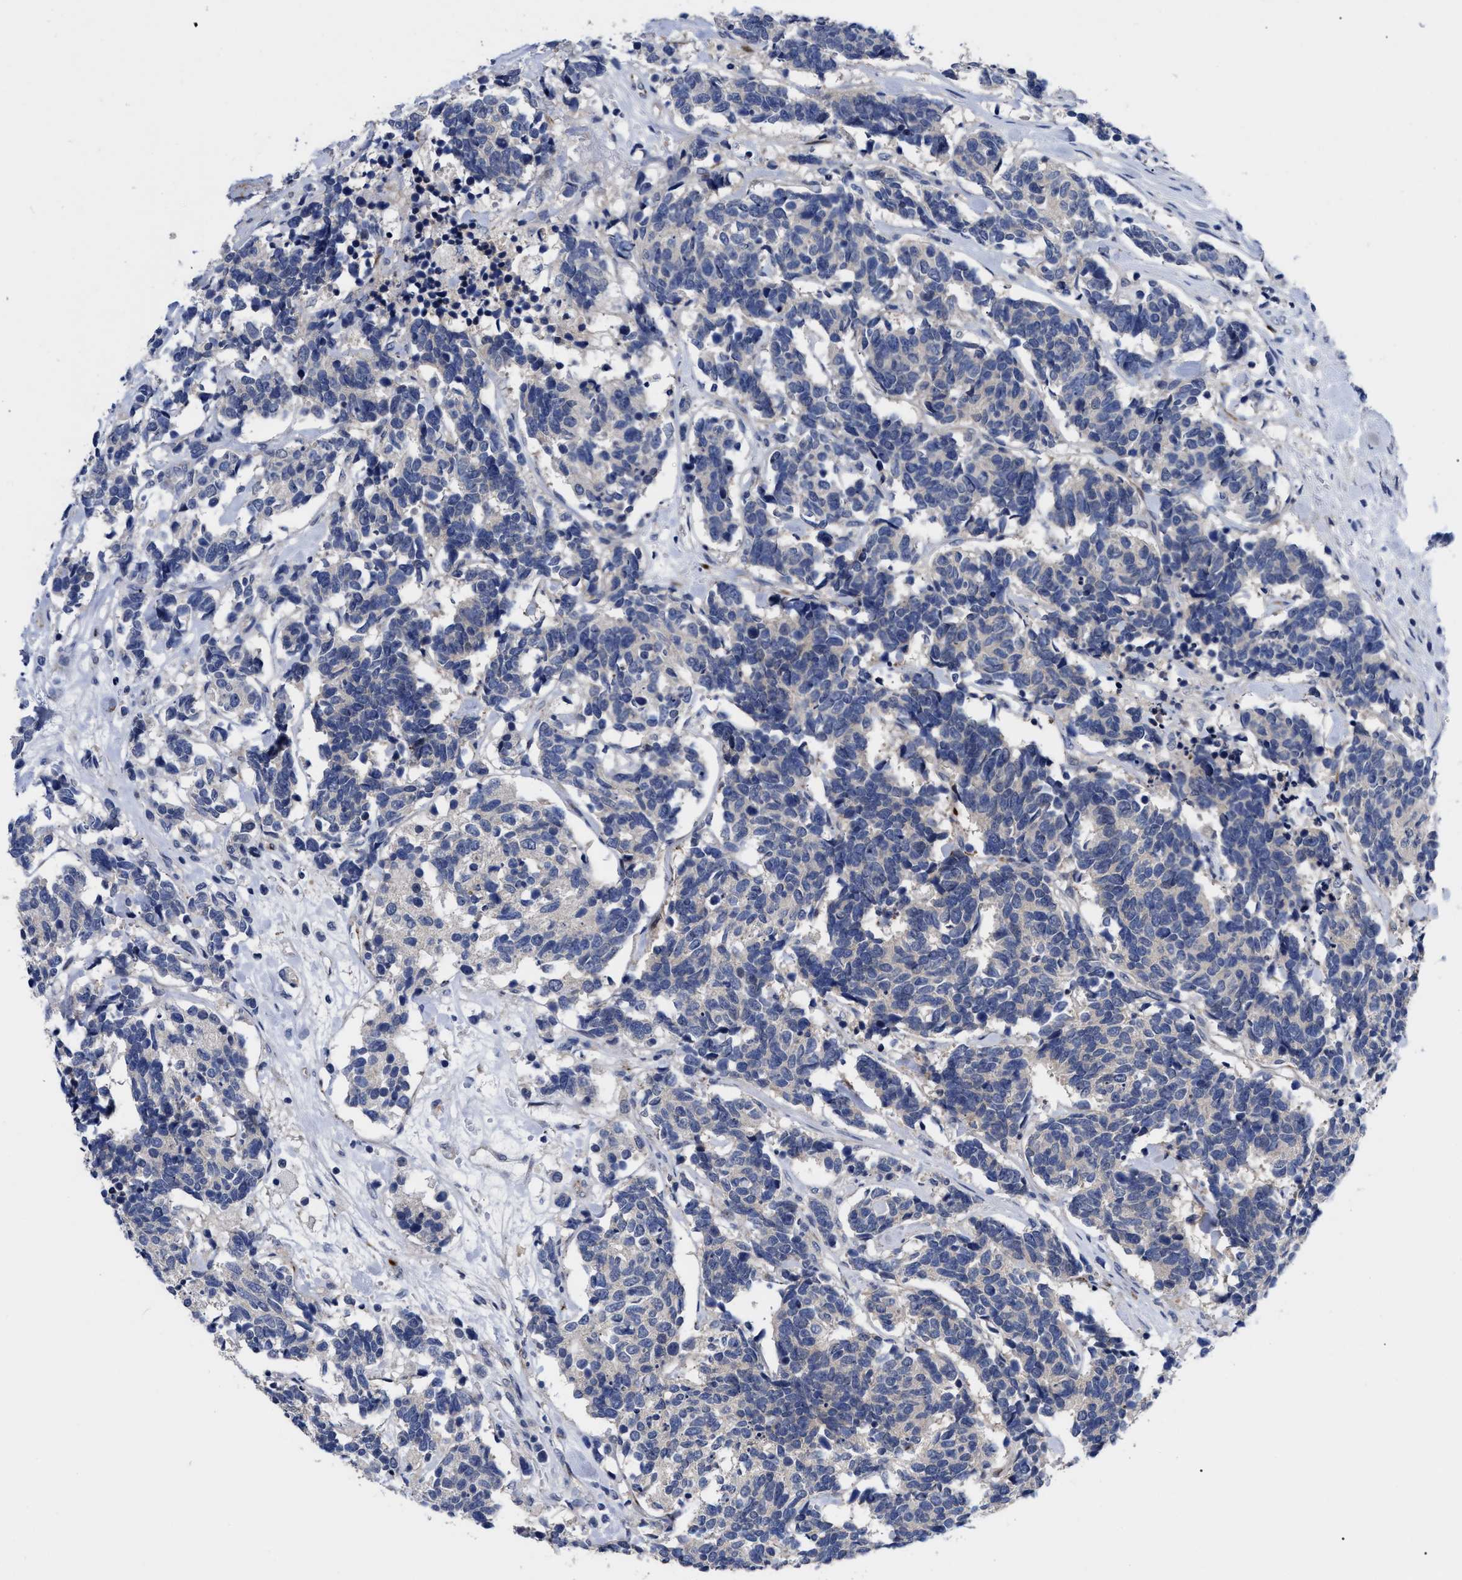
{"staining": {"intensity": "negative", "quantity": "none", "location": "none"}, "tissue": "carcinoid", "cell_type": "Tumor cells", "image_type": "cancer", "snomed": [{"axis": "morphology", "description": "Carcinoma, NOS"}, {"axis": "morphology", "description": "Carcinoid, malignant, NOS"}, {"axis": "topography", "description": "Urinary bladder"}], "caption": "DAB immunohistochemical staining of carcinoid demonstrates no significant positivity in tumor cells.", "gene": "CCN5", "patient": {"sex": "male", "age": 57}}